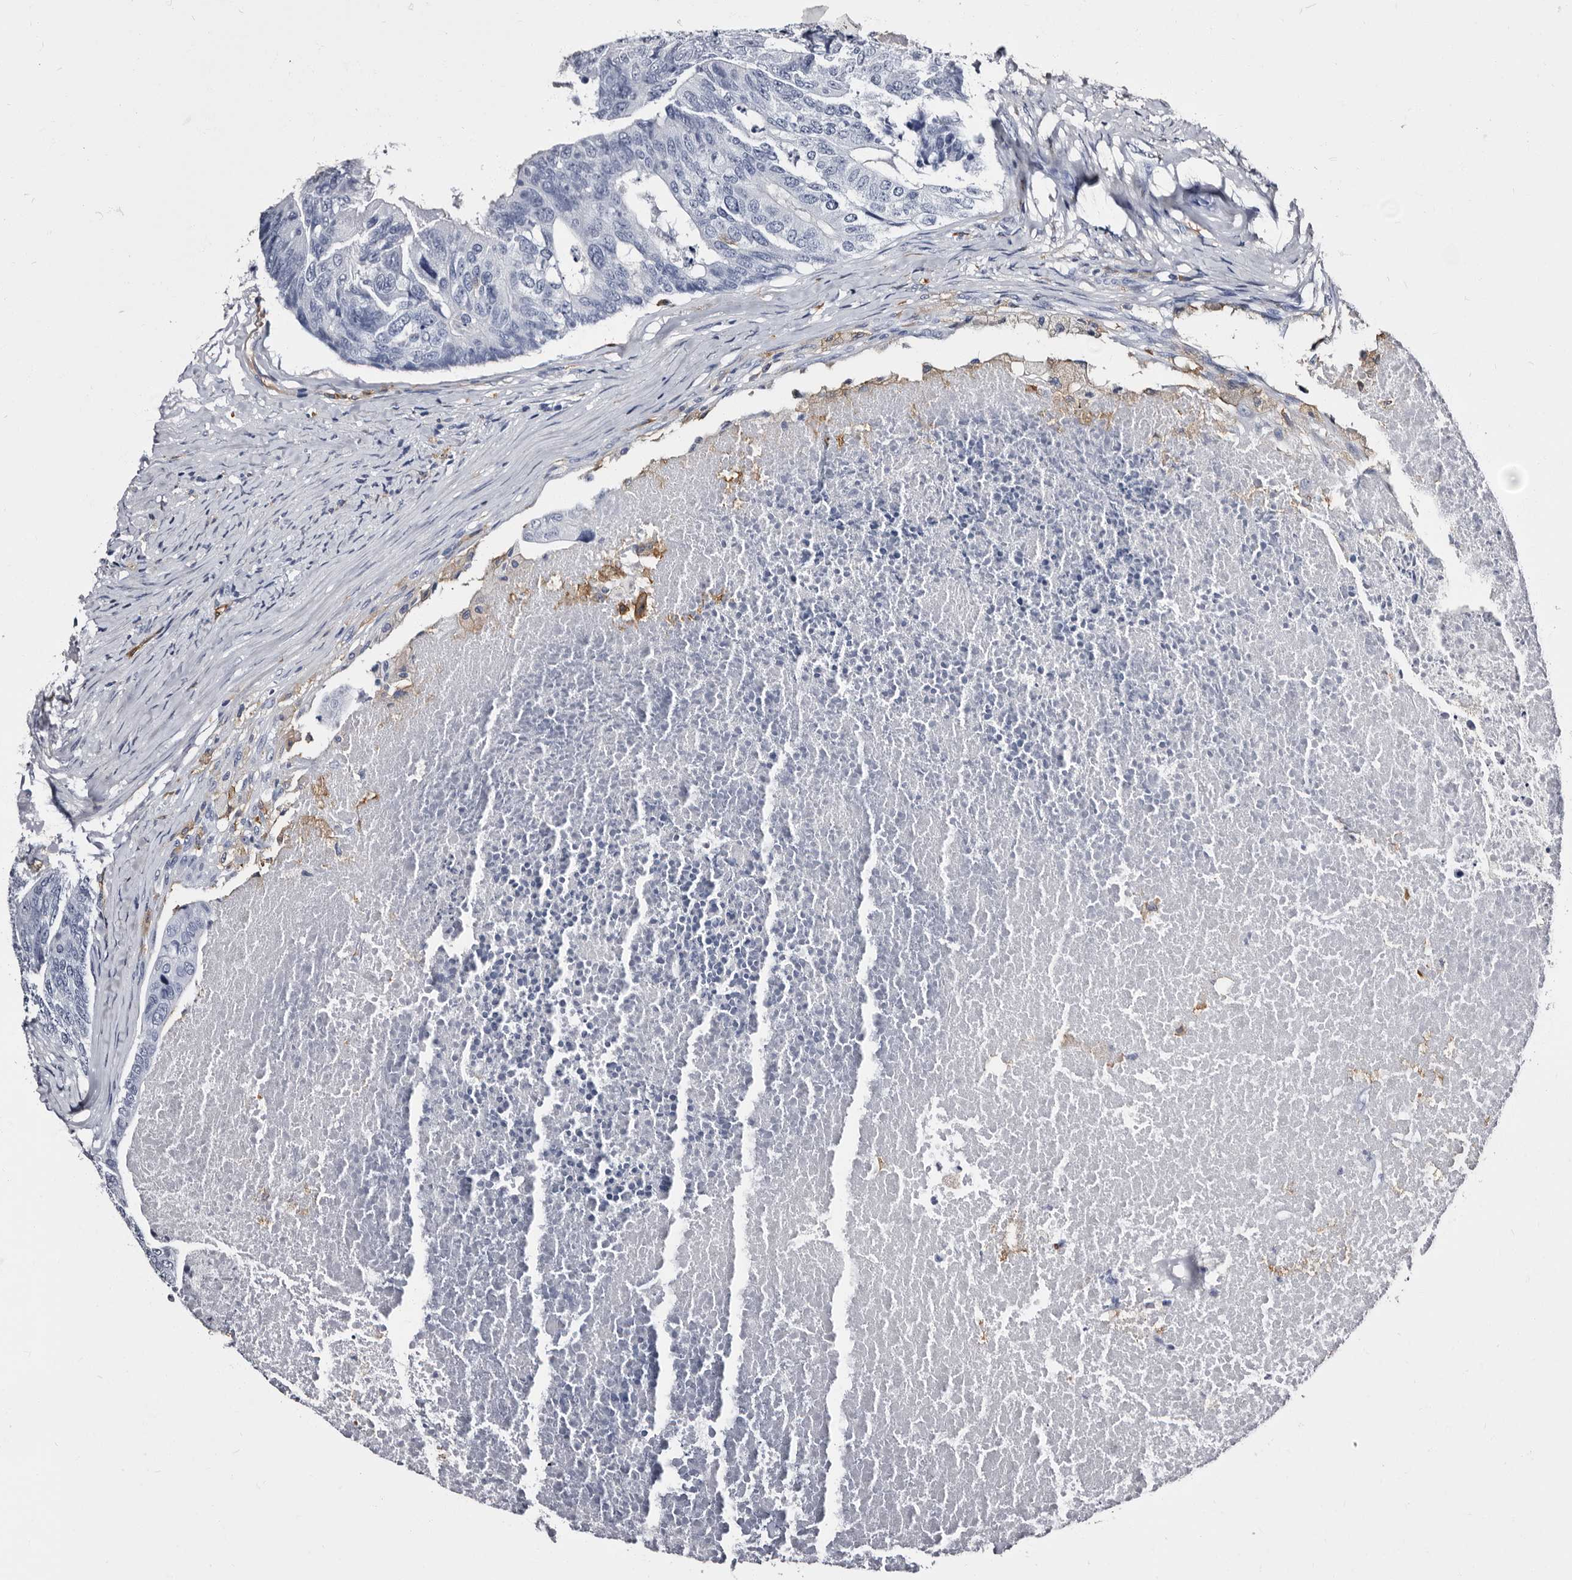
{"staining": {"intensity": "negative", "quantity": "none", "location": "none"}, "tissue": "colorectal cancer", "cell_type": "Tumor cells", "image_type": "cancer", "snomed": [{"axis": "morphology", "description": "Adenocarcinoma, NOS"}, {"axis": "topography", "description": "Colon"}], "caption": "Image shows no protein positivity in tumor cells of colorectal adenocarcinoma tissue. (Stains: DAB (3,3'-diaminobenzidine) IHC with hematoxylin counter stain, Microscopy: brightfield microscopy at high magnification).", "gene": "EPB41L3", "patient": {"sex": "female", "age": 67}}